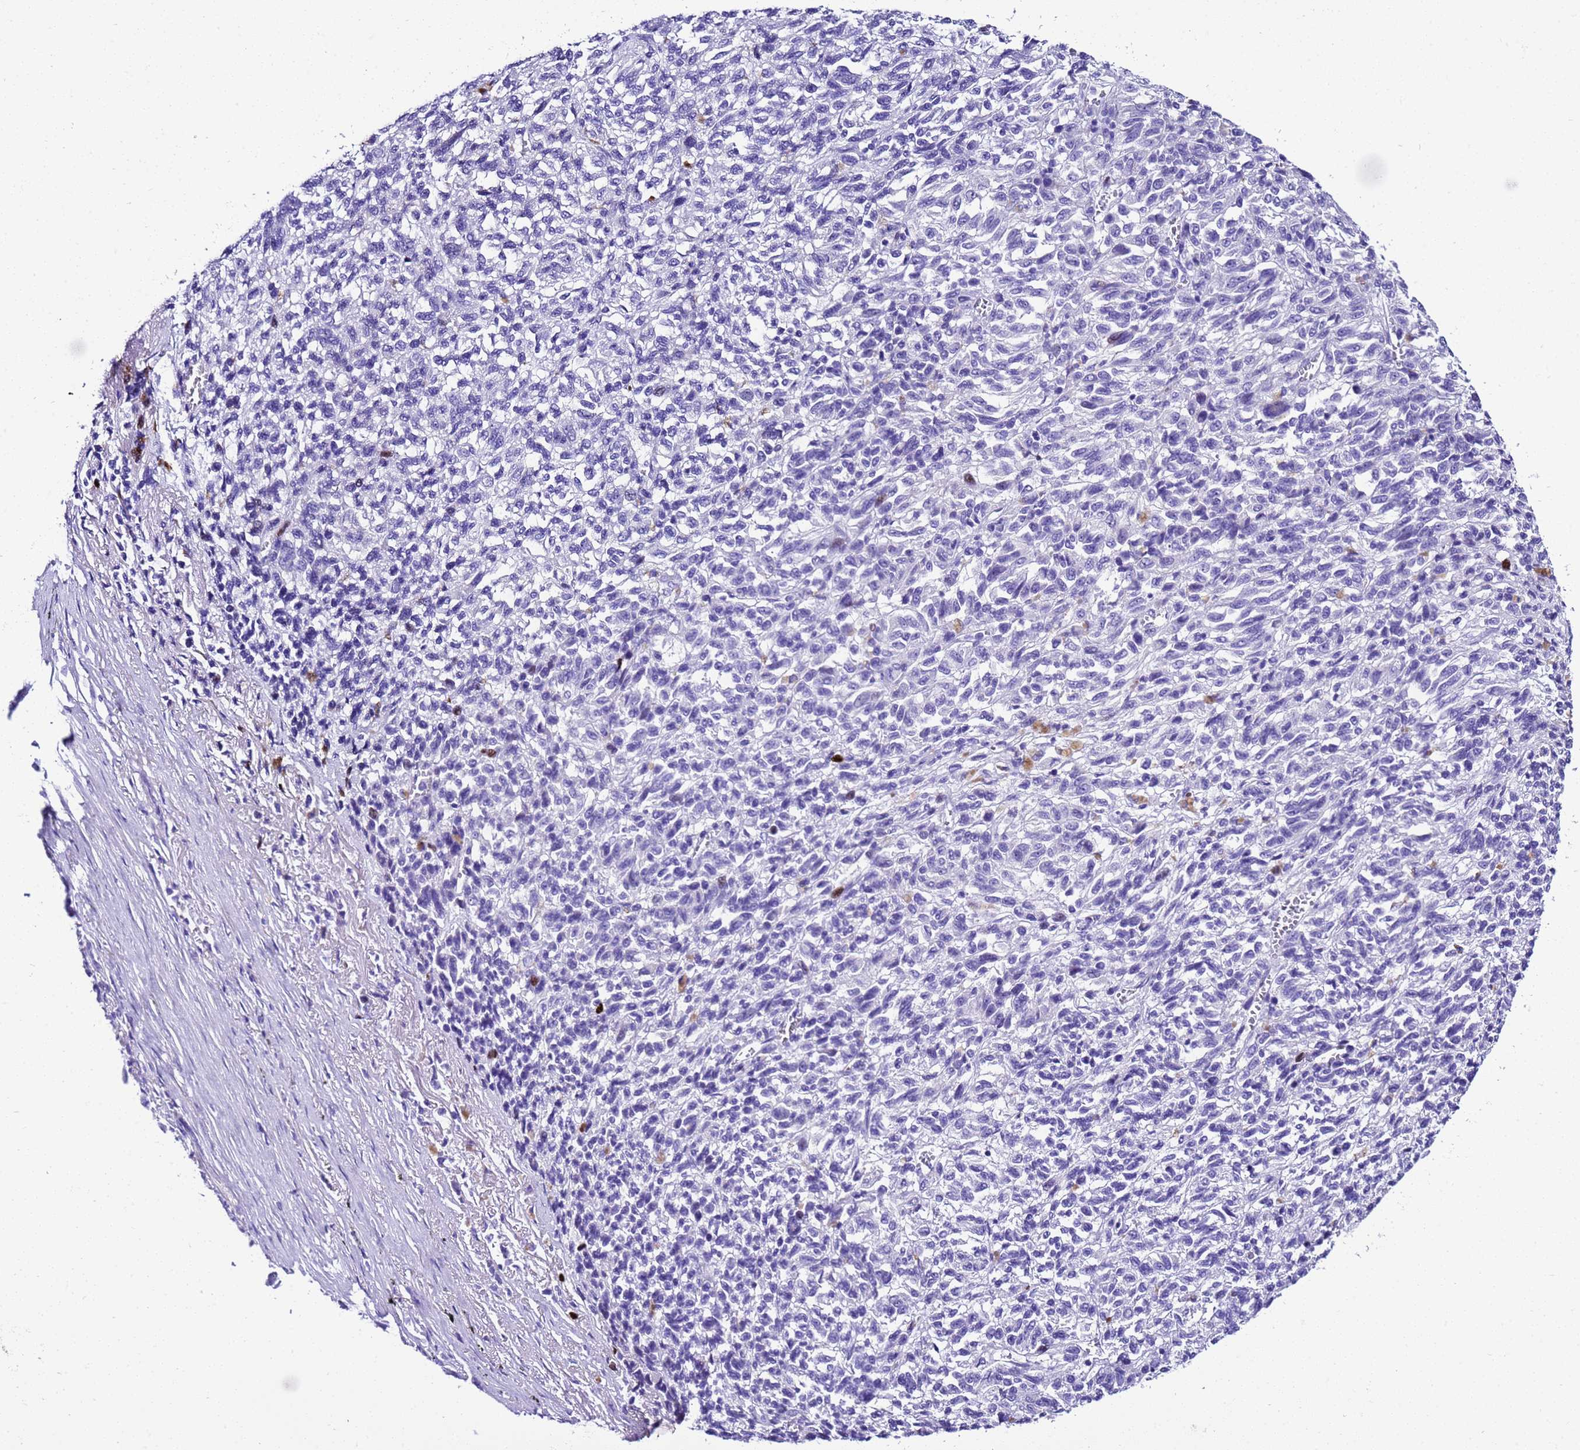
{"staining": {"intensity": "negative", "quantity": "none", "location": "none"}, "tissue": "melanoma", "cell_type": "Tumor cells", "image_type": "cancer", "snomed": [{"axis": "morphology", "description": "Malignant melanoma, Metastatic site"}, {"axis": "topography", "description": "Lung"}], "caption": "There is no significant positivity in tumor cells of melanoma.", "gene": "UGT2B10", "patient": {"sex": "male", "age": 64}}